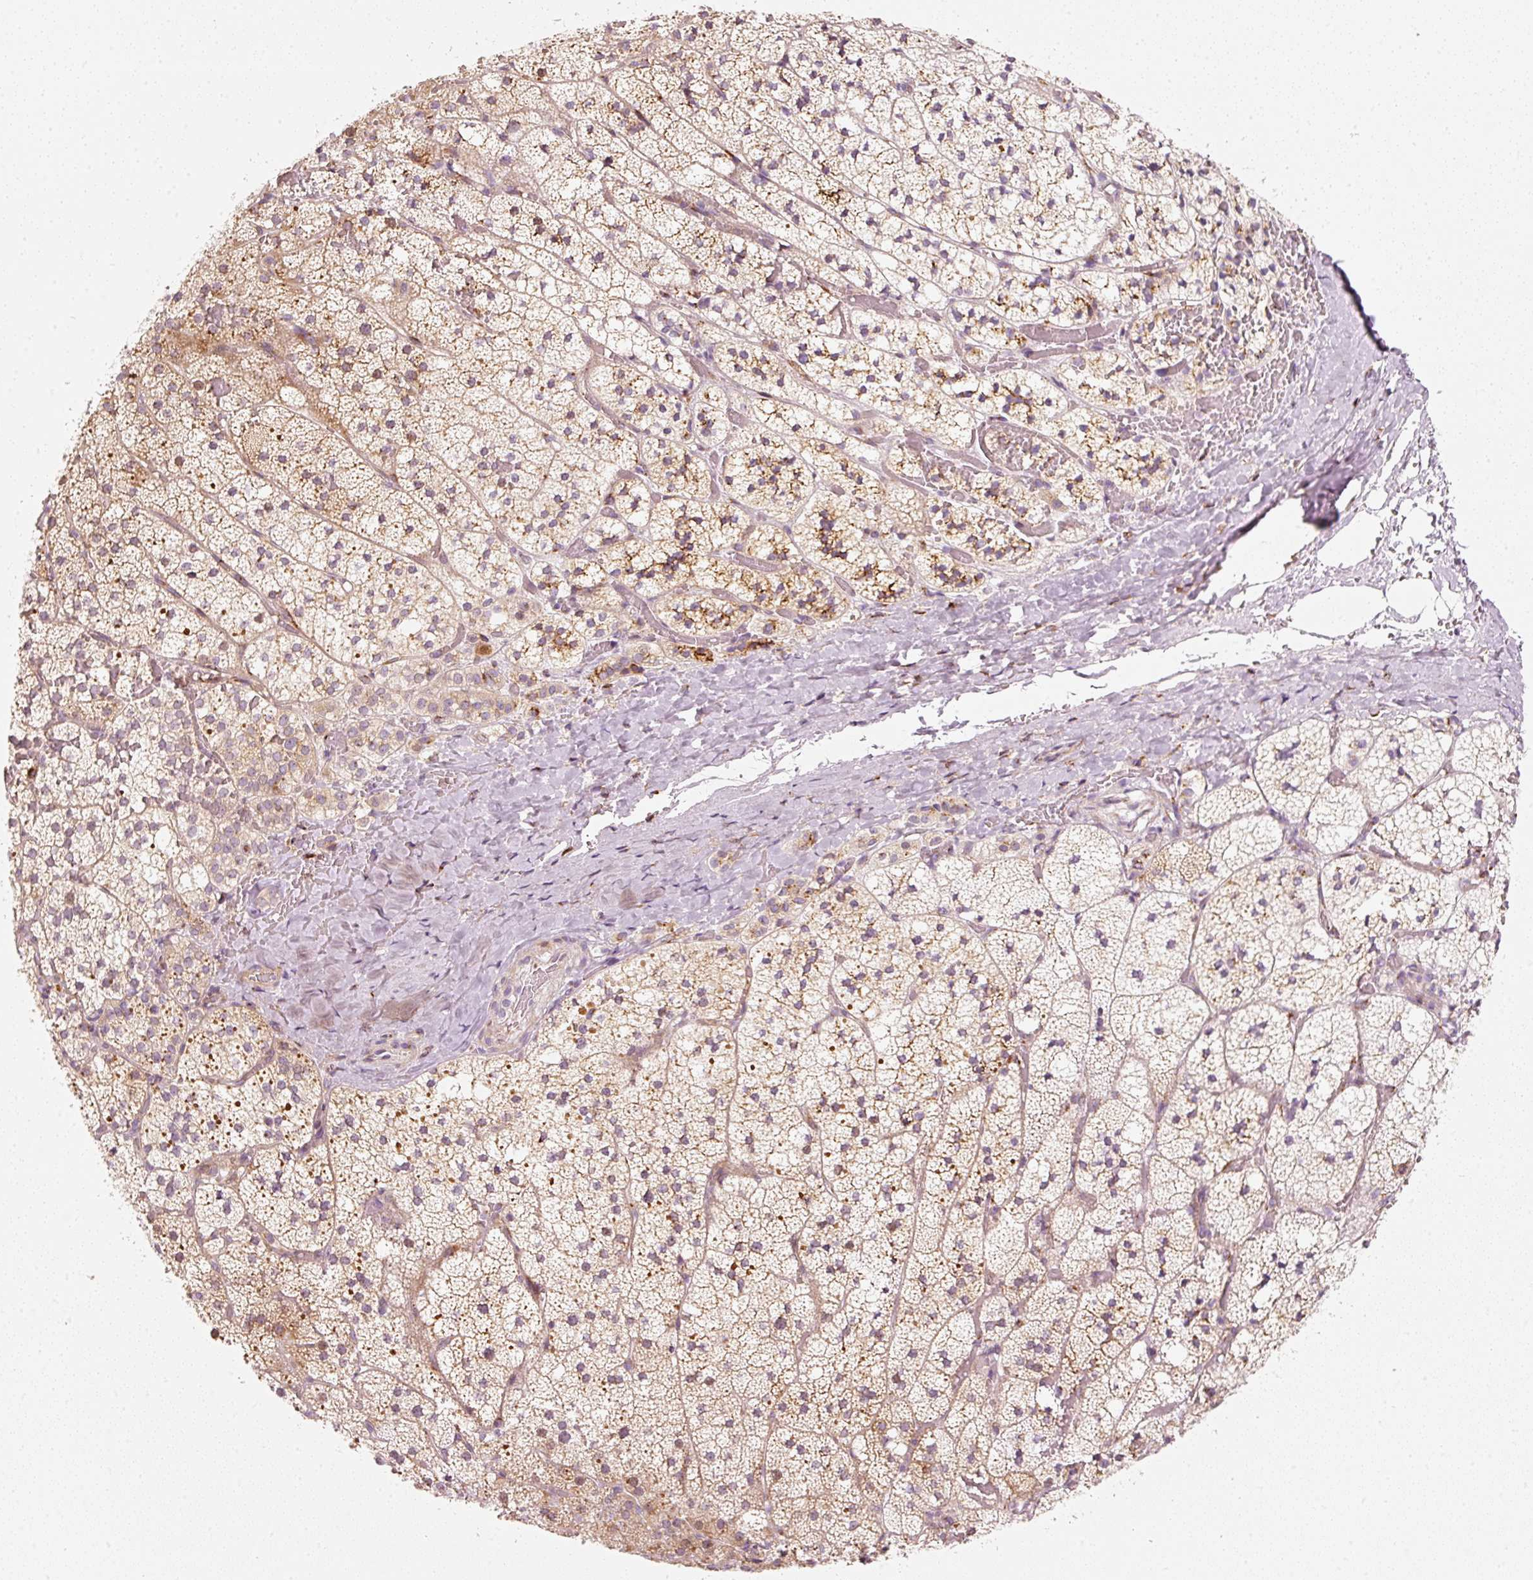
{"staining": {"intensity": "moderate", "quantity": "25%-75%", "location": "cytoplasmic/membranous"}, "tissue": "adrenal gland", "cell_type": "Glandular cells", "image_type": "normal", "snomed": [{"axis": "morphology", "description": "Normal tissue, NOS"}, {"axis": "topography", "description": "Adrenal gland"}], "caption": "A medium amount of moderate cytoplasmic/membranous positivity is identified in approximately 25%-75% of glandular cells in benign adrenal gland. Nuclei are stained in blue.", "gene": "SLC20A1", "patient": {"sex": "male", "age": 53}}